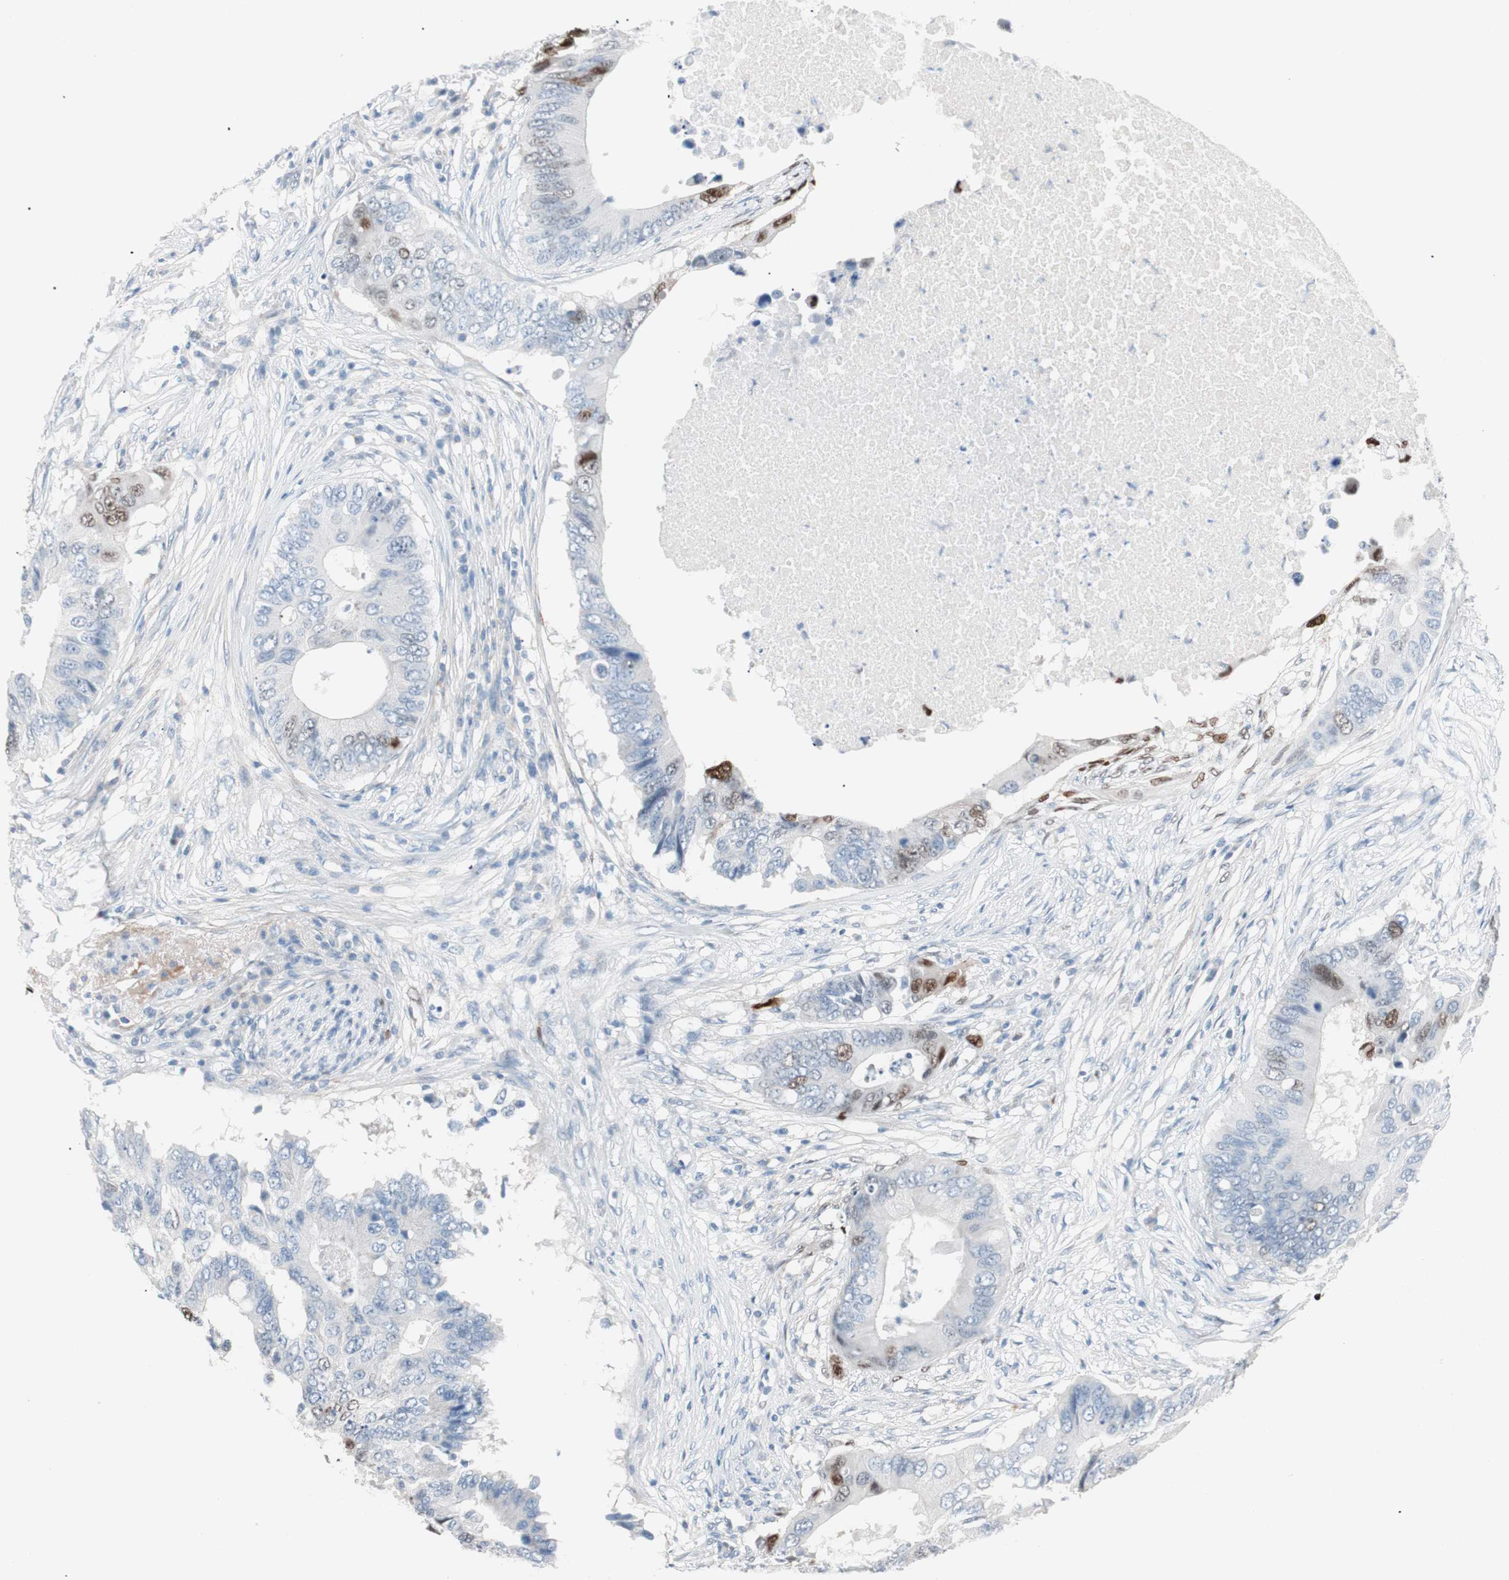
{"staining": {"intensity": "moderate", "quantity": "<25%", "location": "nuclear"}, "tissue": "colorectal cancer", "cell_type": "Tumor cells", "image_type": "cancer", "snomed": [{"axis": "morphology", "description": "Adenocarcinoma, NOS"}, {"axis": "topography", "description": "Colon"}], "caption": "The micrograph reveals a brown stain indicating the presence of a protein in the nuclear of tumor cells in colorectal cancer.", "gene": "FOSL1", "patient": {"sex": "male", "age": 71}}